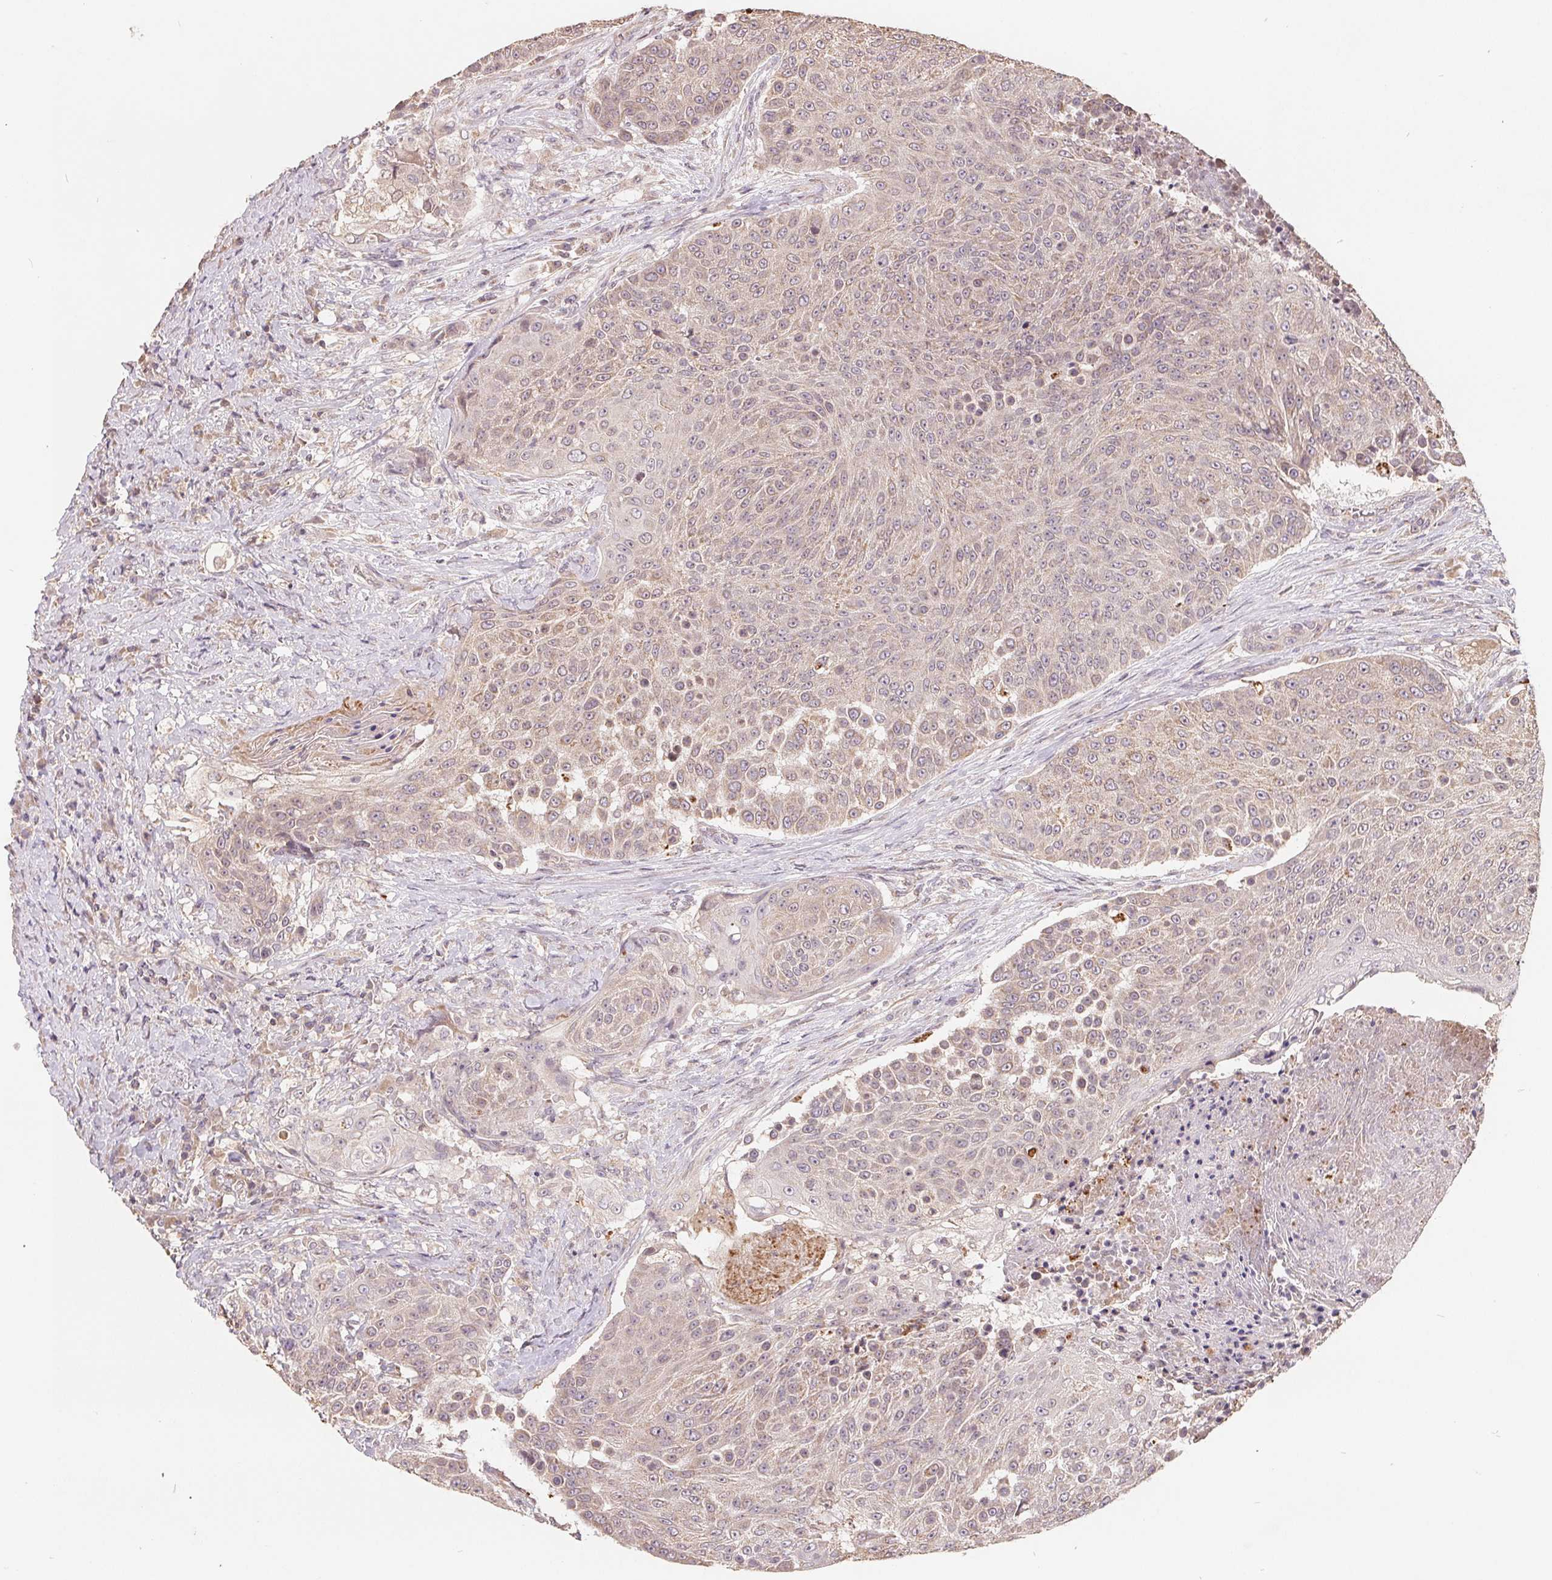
{"staining": {"intensity": "weak", "quantity": "25%-75%", "location": "cytoplasmic/membranous"}, "tissue": "urothelial cancer", "cell_type": "Tumor cells", "image_type": "cancer", "snomed": [{"axis": "morphology", "description": "Urothelial carcinoma, High grade"}, {"axis": "topography", "description": "Urinary bladder"}], "caption": "A micrograph of human high-grade urothelial carcinoma stained for a protein reveals weak cytoplasmic/membranous brown staining in tumor cells.", "gene": "CDIPT", "patient": {"sex": "female", "age": 63}}